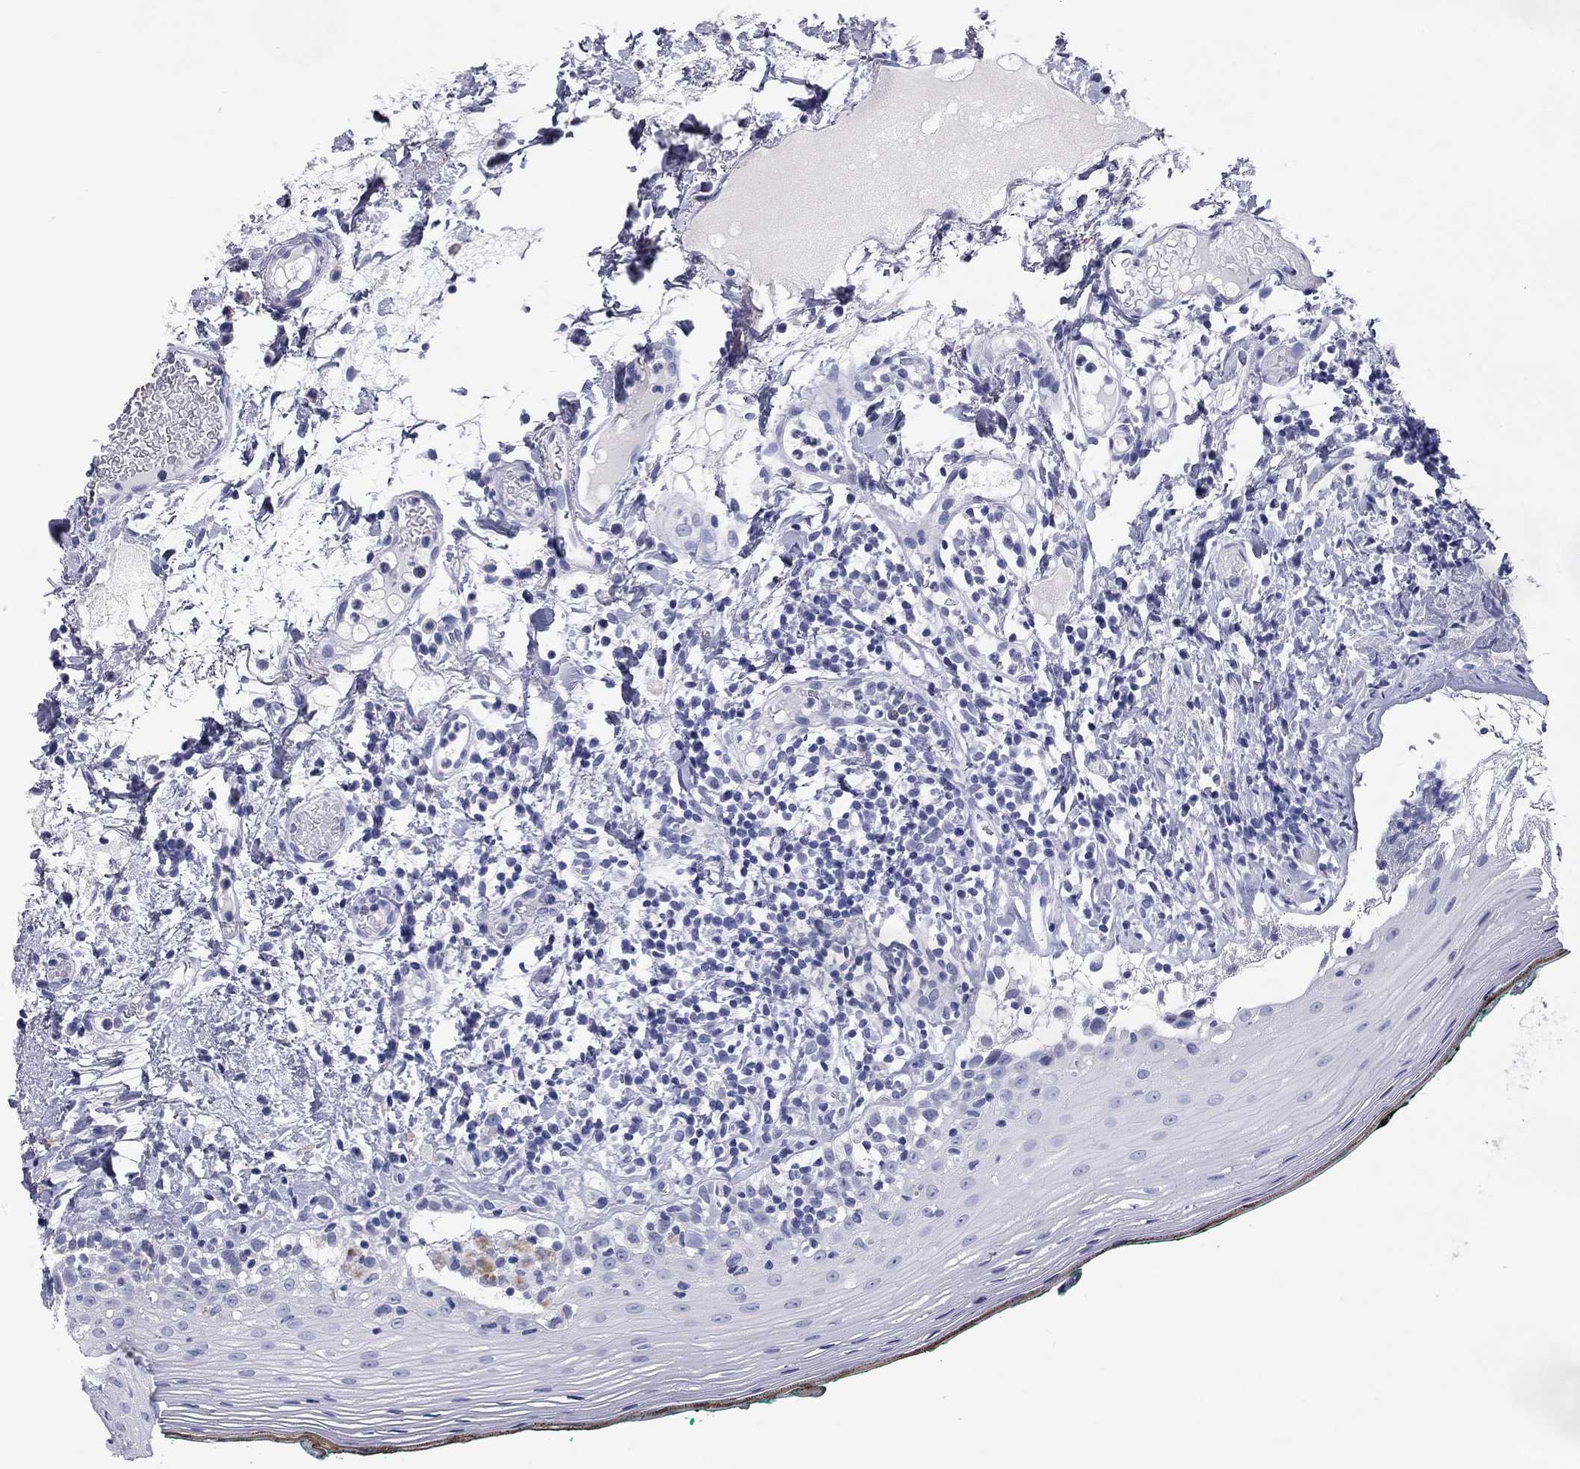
{"staining": {"intensity": "negative", "quantity": "none", "location": "none"}, "tissue": "oral mucosa", "cell_type": "Squamous epithelial cells", "image_type": "normal", "snomed": [{"axis": "morphology", "description": "Normal tissue, NOS"}, {"axis": "topography", "description": "Oral tissue"}], "caption": "Human oral mucosa stained for a protein using IHC reveals no positivity in squamous epithelial cells.", "gene": "NPPA", "patient": {"sex": "female", "age": 83}}